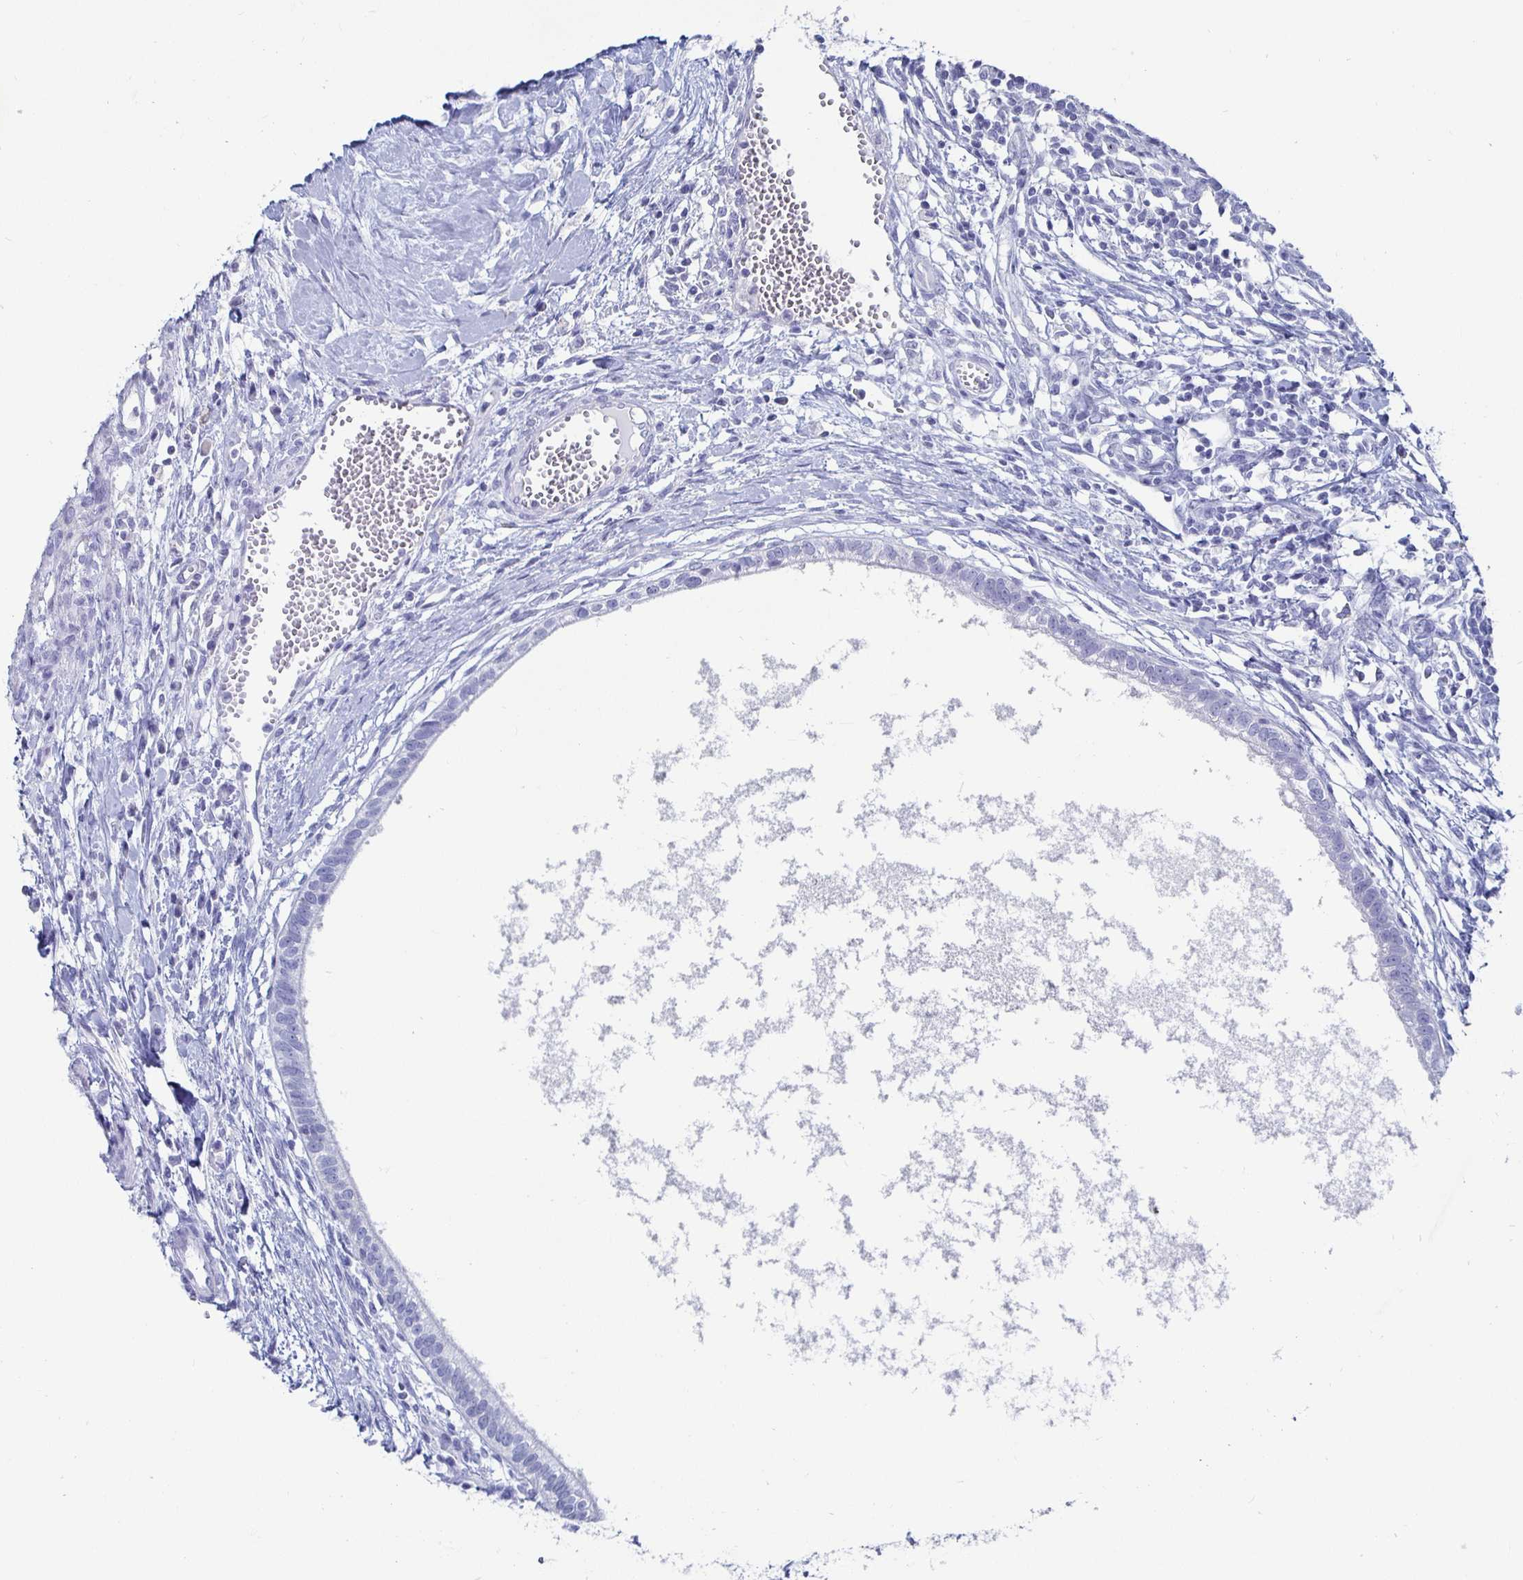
{"staining": {"intensity": "weak", "quantity": "<25%", "location": "cytoplasmic/membranous"}, "tissue": "testis cancer", "cell_type": "Tumor cells", "image_type": "cancer", "snomed": [{"axis": "morphology", "description": "Carcinoma, Embryonal, NOS"}, {"axis": "topography", "description": "Testis"}], "caption": "Immunohistochemistry of testis cancer (embryonal carcinoma) reveals no positivity in tumor cells.", "gene": "CA9", "patient": {"sex": "male", "age": 37}}